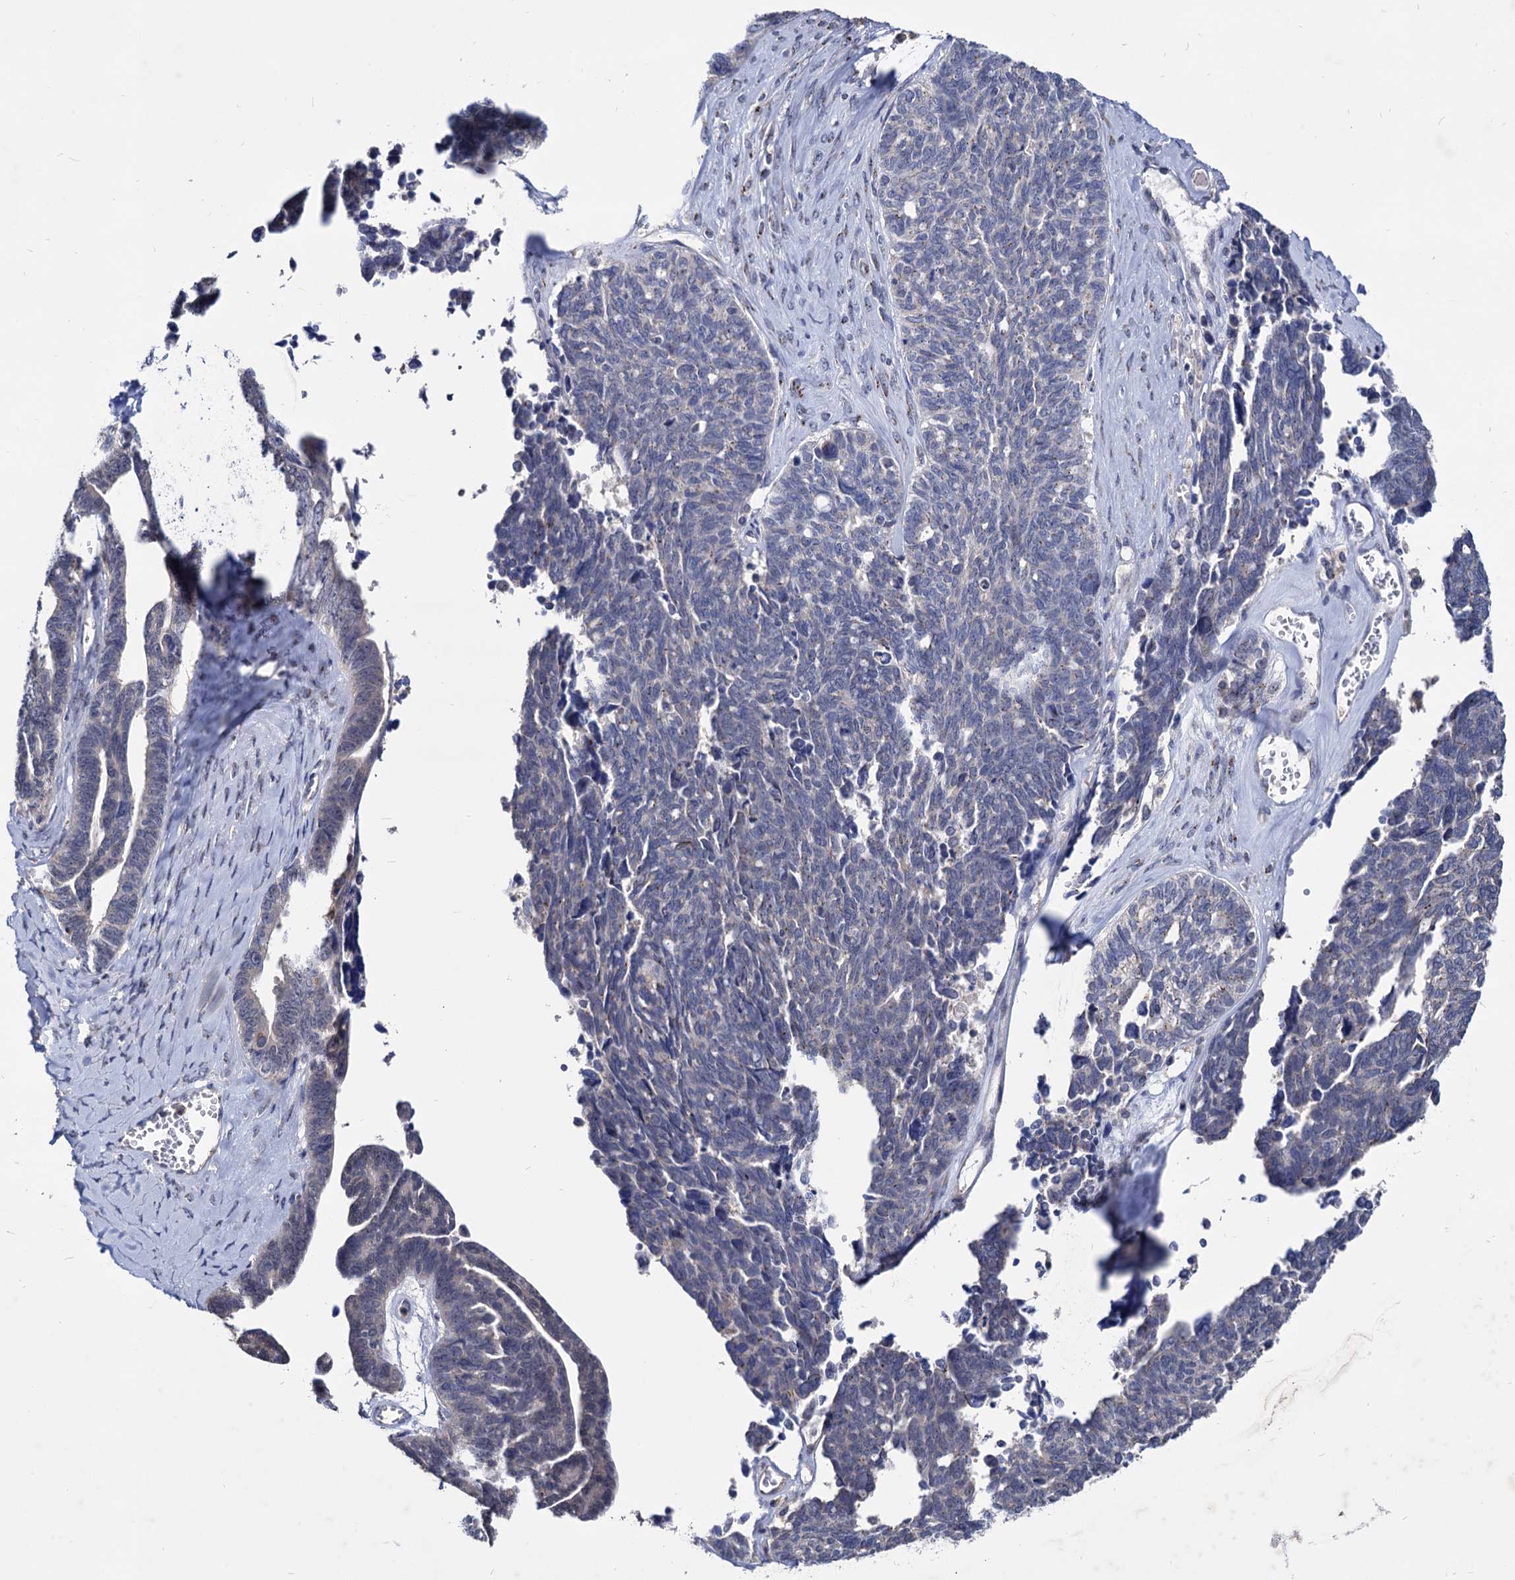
{"staining": {"intensity": "negative", "quantity": "none", "location": "none"}, "tissue": "ovarian cancer", "cell_type": "Tumor cells", "image_type": "cancer", "snomed": [{"axis": "morphology", "description": "Cystadenocarcinoma, serous, NOS"}, {"axis": "topography", "description": "Ovary"}], "caption": "Immunohistochemical staining of human ovarian serous cystadenocarcinoma reveals no significant staining in tumor cells. Nuclei are stained in blue.", "gene": "ESD", "patient": {"sex": "female", "age": 79}}